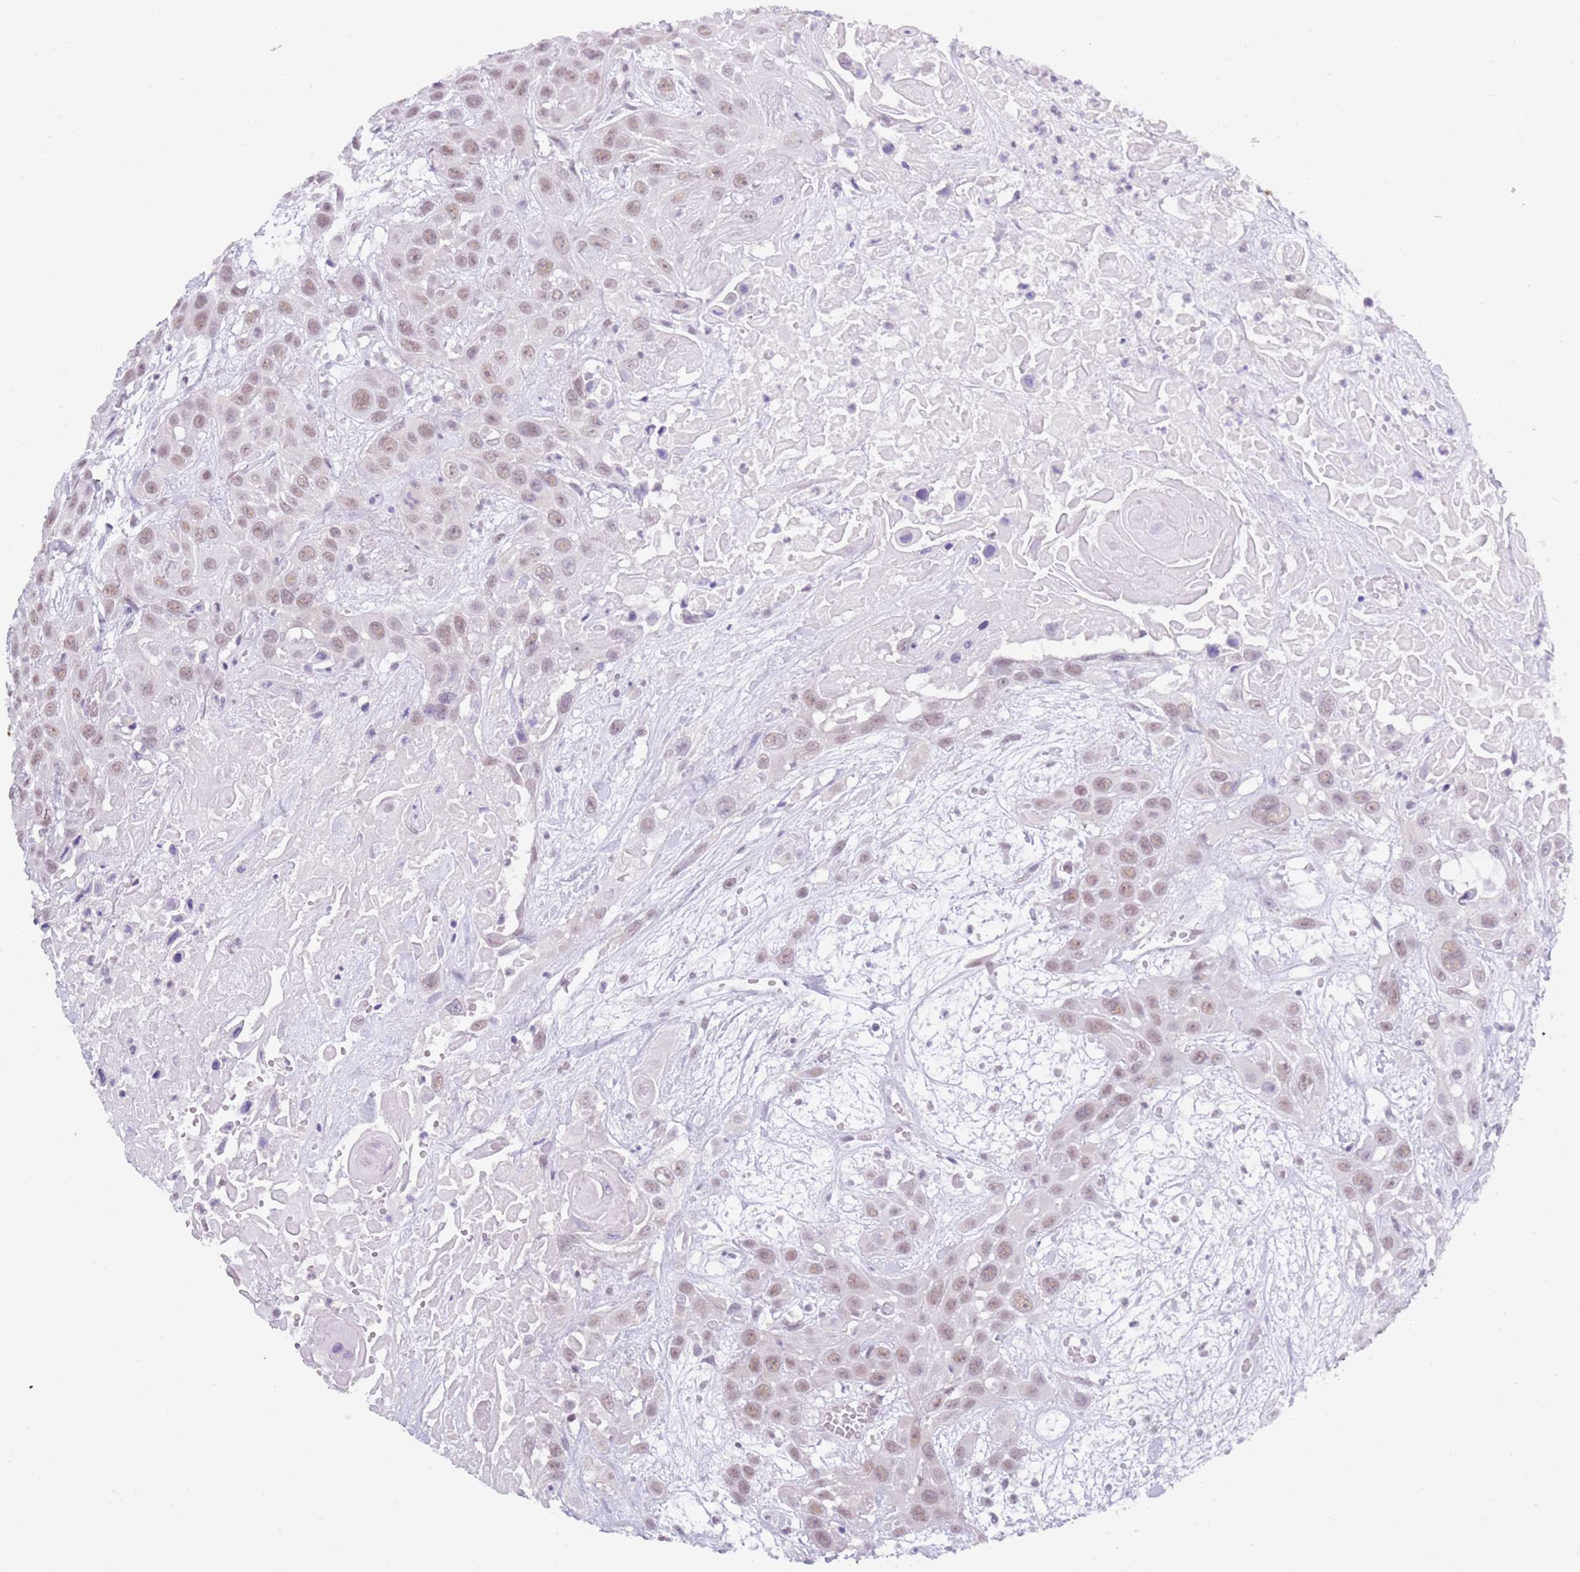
{"staining": {"intensity": "weak", "quantity": ">75%", "location": "nuclear"}, "tissue": "head and neck cancer", "cell_type": "Tumor cells", "image_type": "cancer", "snomed": [{"axis": "morphology", "description": "Squamous cell carcinoma, NOS"}, {"axis": "topography", "description": "Head-Neck"}], "caption": "This is an image of immunohistochemistry staining of head and neck cancer, which shows weak expression in the nuclear of tumor cells.", "gene": "SEPHS2", "patient": {"sex": "male", "age": 81}}